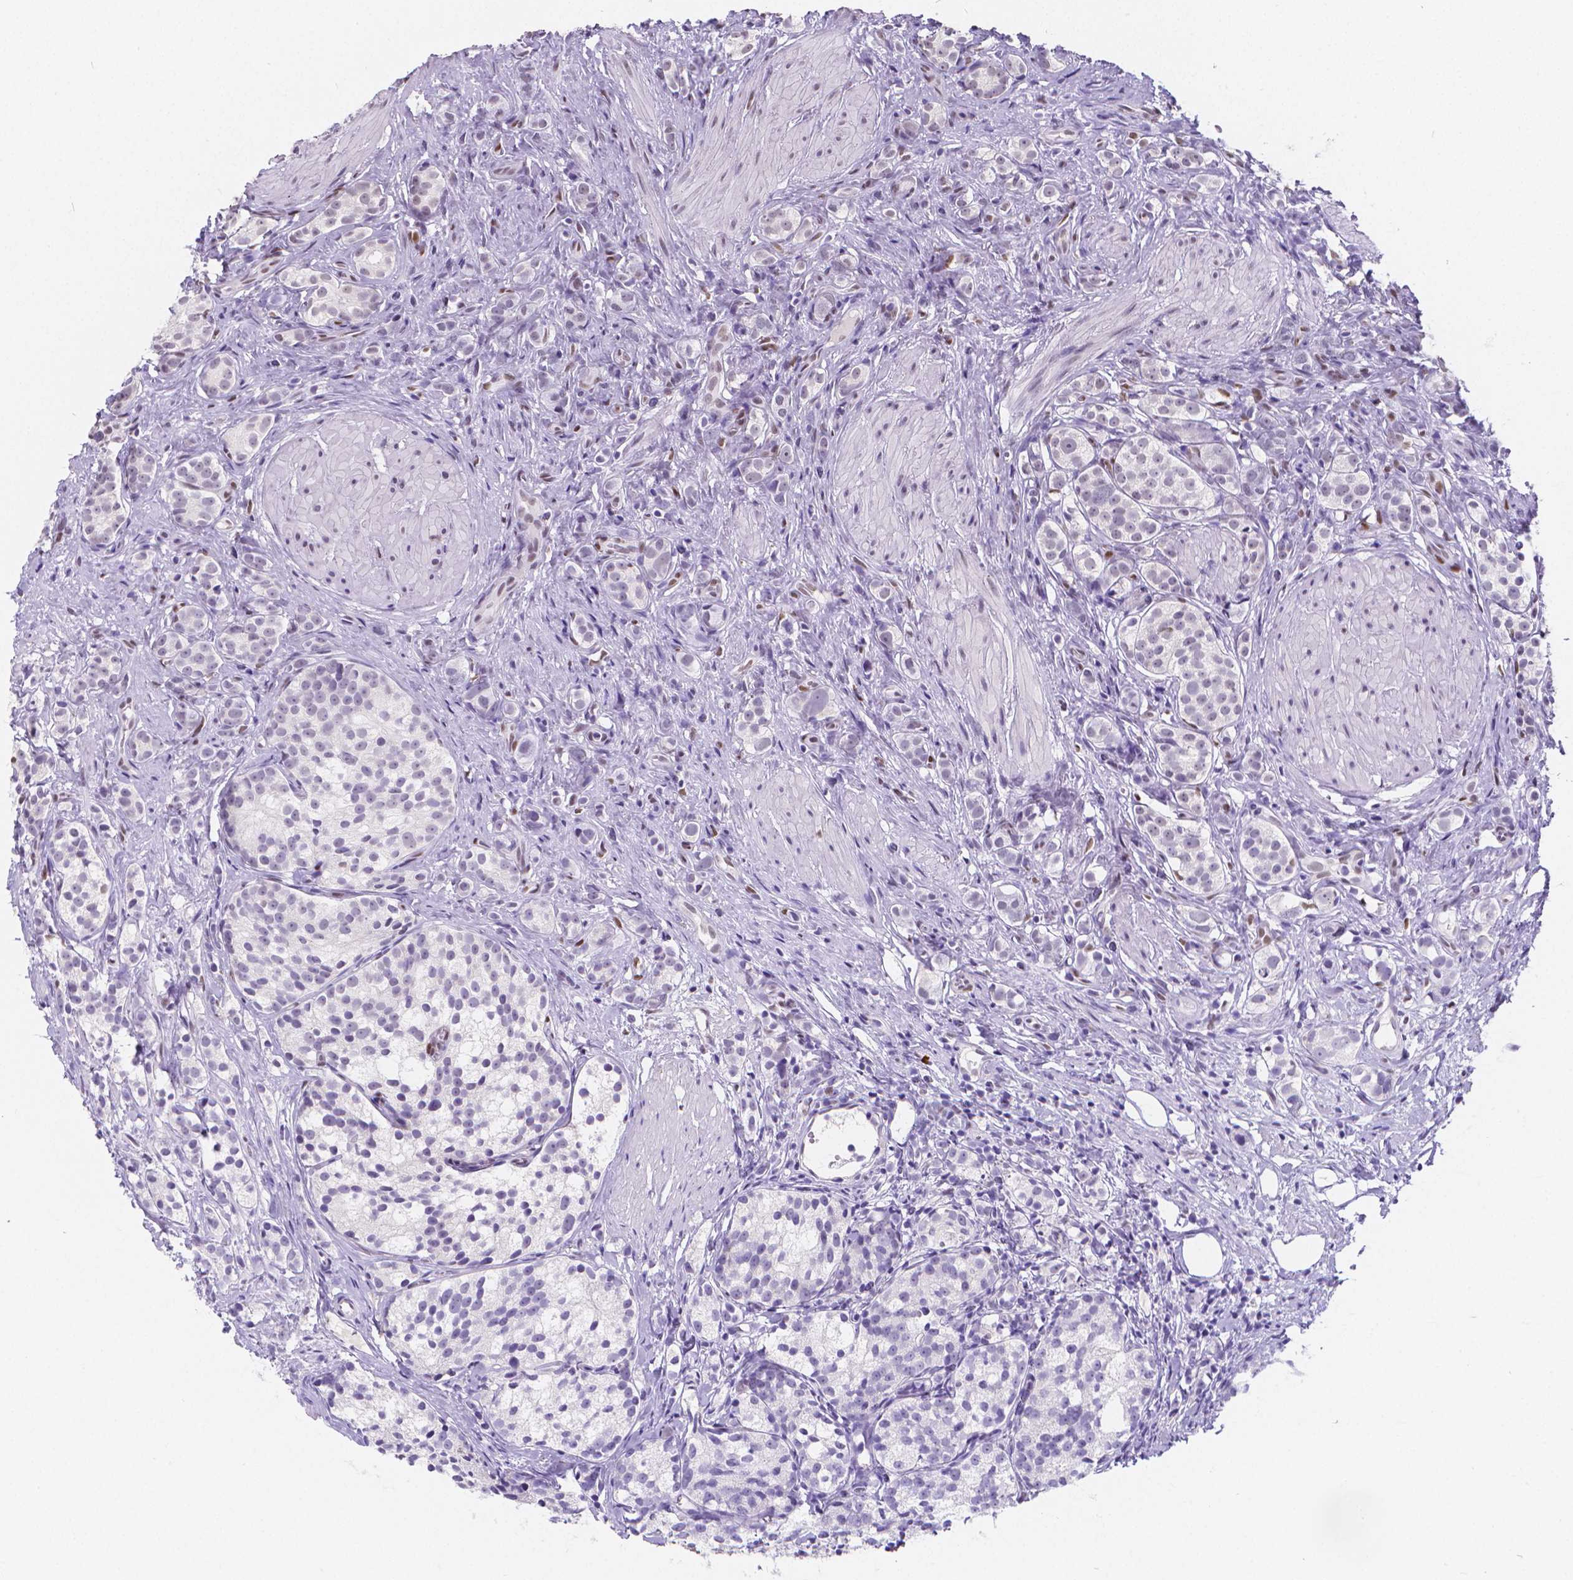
{"staining": {"intensity": "negative", "quantity": "none", "location": "none"}, "tissue": "prostate cancer", "cell_type": "Tumor cells", "image_type": "cancer", "snomed": [{"axis": "morphology", "description": "Adenocarcinoma, High grade"}, {"axis": "topography", "description": "Prostate"}], "caption": "This is an immunohistochemistry (IHC) histopathology image of human prostate cancer (high-grade adenocarcinoma). There is no staining in tumor cells.", "gene": "MEF2C", "patient": {"sex": "male", "age": 53}}